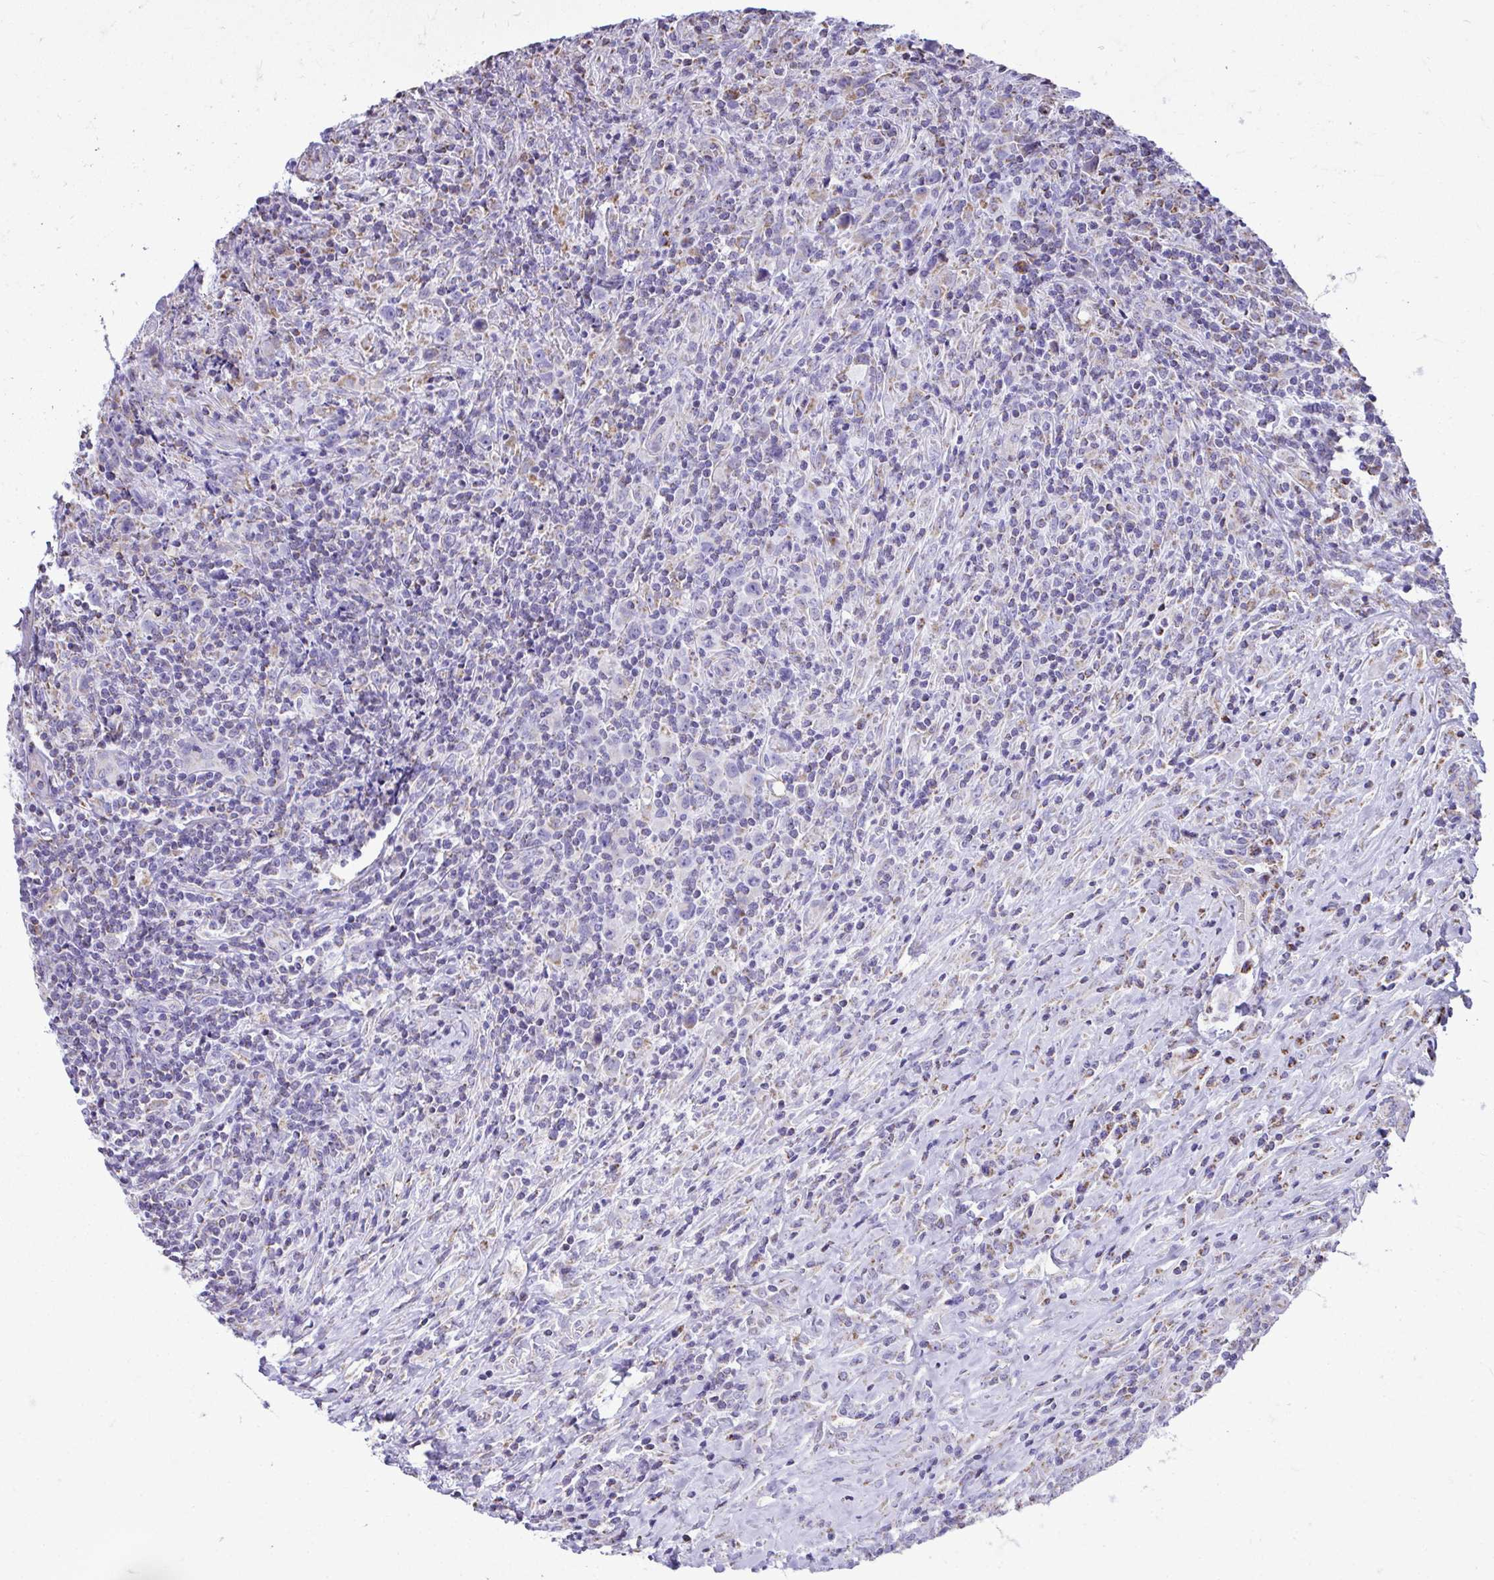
{"staining": {"intensity": "negative", "quantity": "none", "location": "none"}, "tissue": "lymphoma", "cell_type": "Tumor cells", "image_type": "cancer", "snomed": [{"axis": "morphology", "description": "Hodgkin's disease, NOS"}, {"axis": "topography", "description": "Lymph node"}], "caption": "Immunohistochemistry histopathology image of neoplastic tissue: human Hodgkin's disease stained with DAB (3,3'-diaminobenzidine) shows no significant protein positivity in tumor cells.", "gene": "MPZL2", "patient": {"sex": "female", "age": 18}}